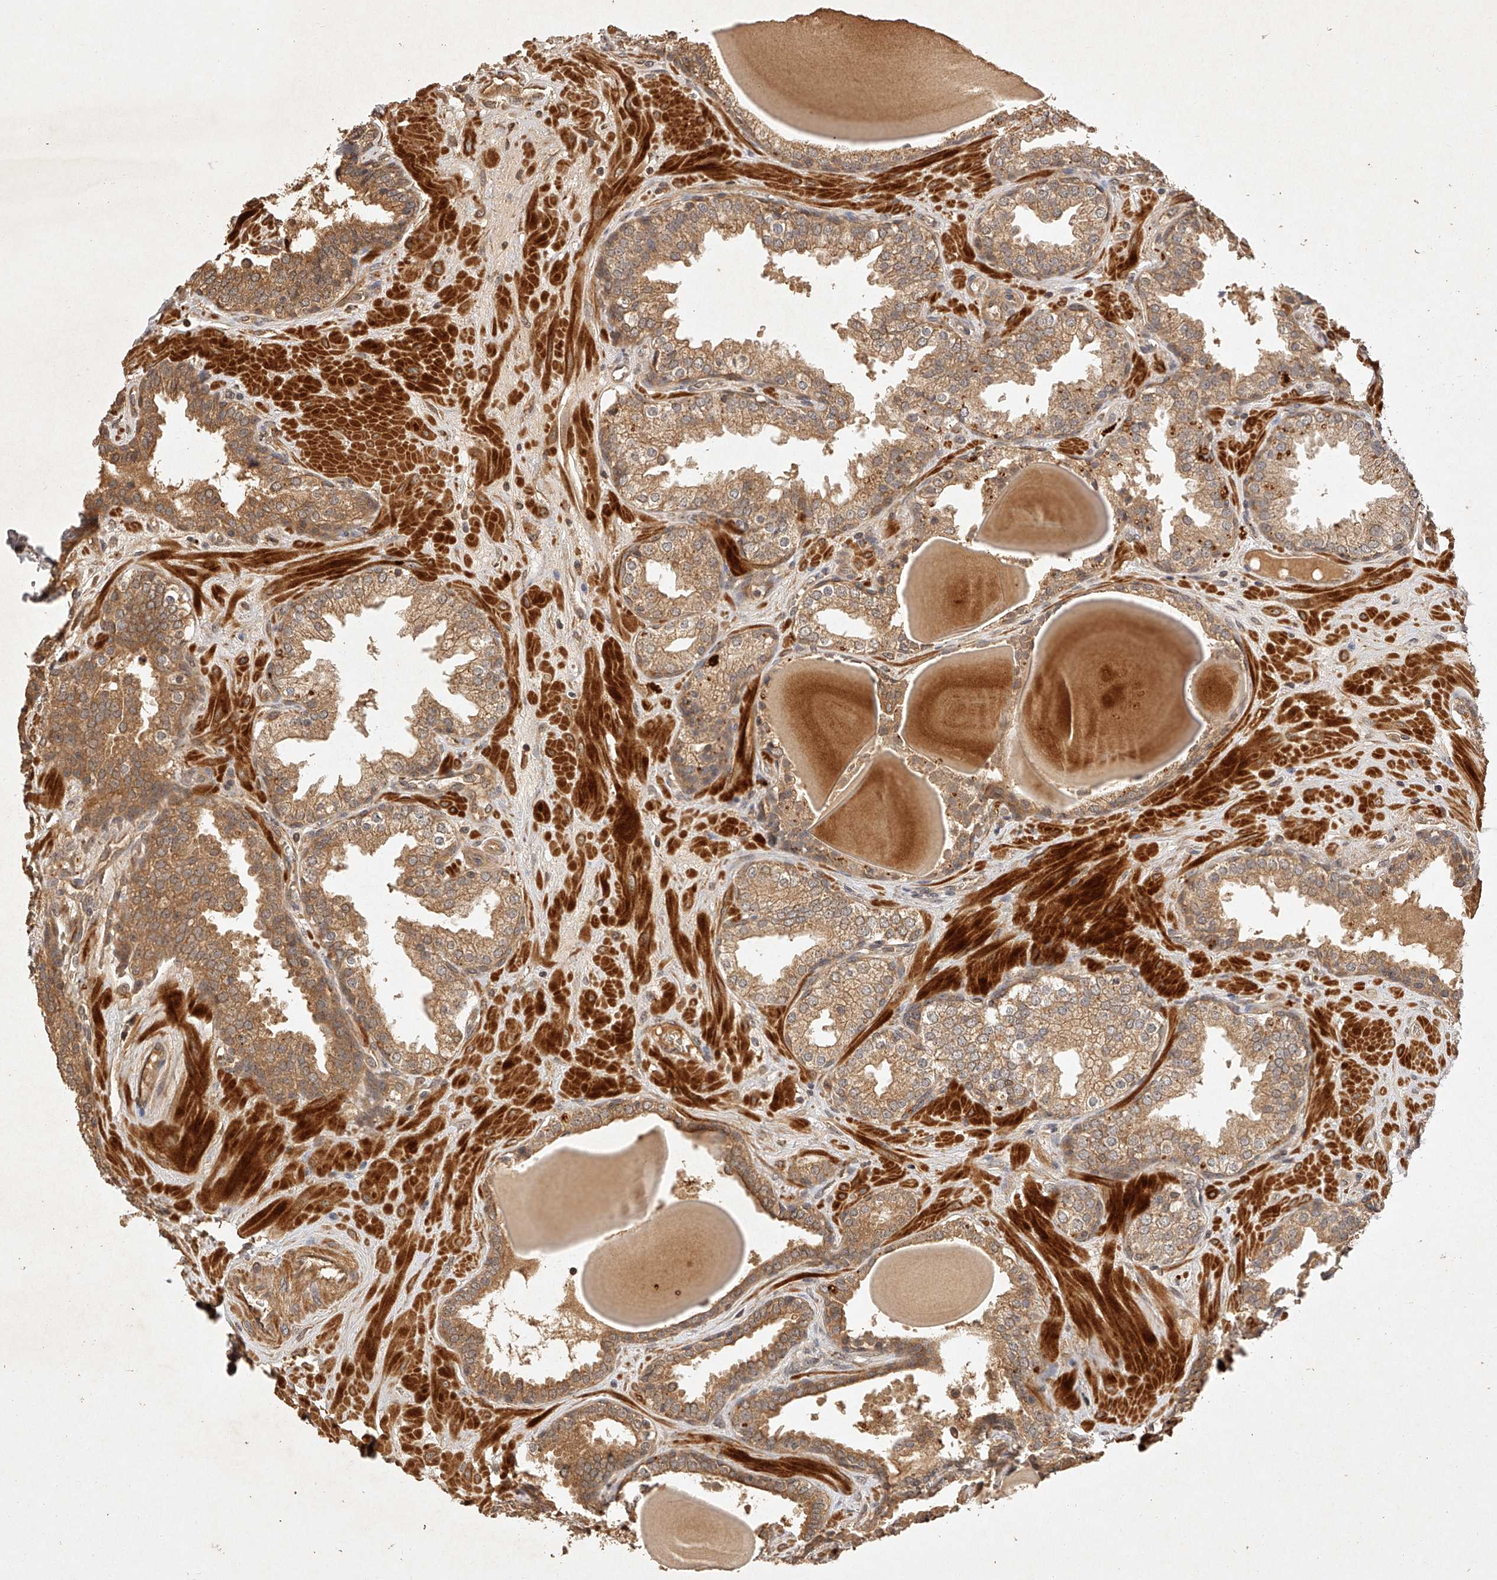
{"staining": {"intensity": "moderate", "quantity": ">75%", "location": "cytoplasmic/membranous"}, "tissue": "prostate", "cell_type": "Glandular cells", "image_type": "normal", "snomed": [{"axis": "morphology", "description": "Normal tissue, NOS"}, {"axis": "topography", "description": "Prostate"}], "caption": "The immunohistochemical stain shows moderate cytoplasmic/membranous expression in glandular cells of normal prostate. Nuclei are stained in blue.", "gene": "NSMAF", "patient": {"sex": "male", "age": 51}}